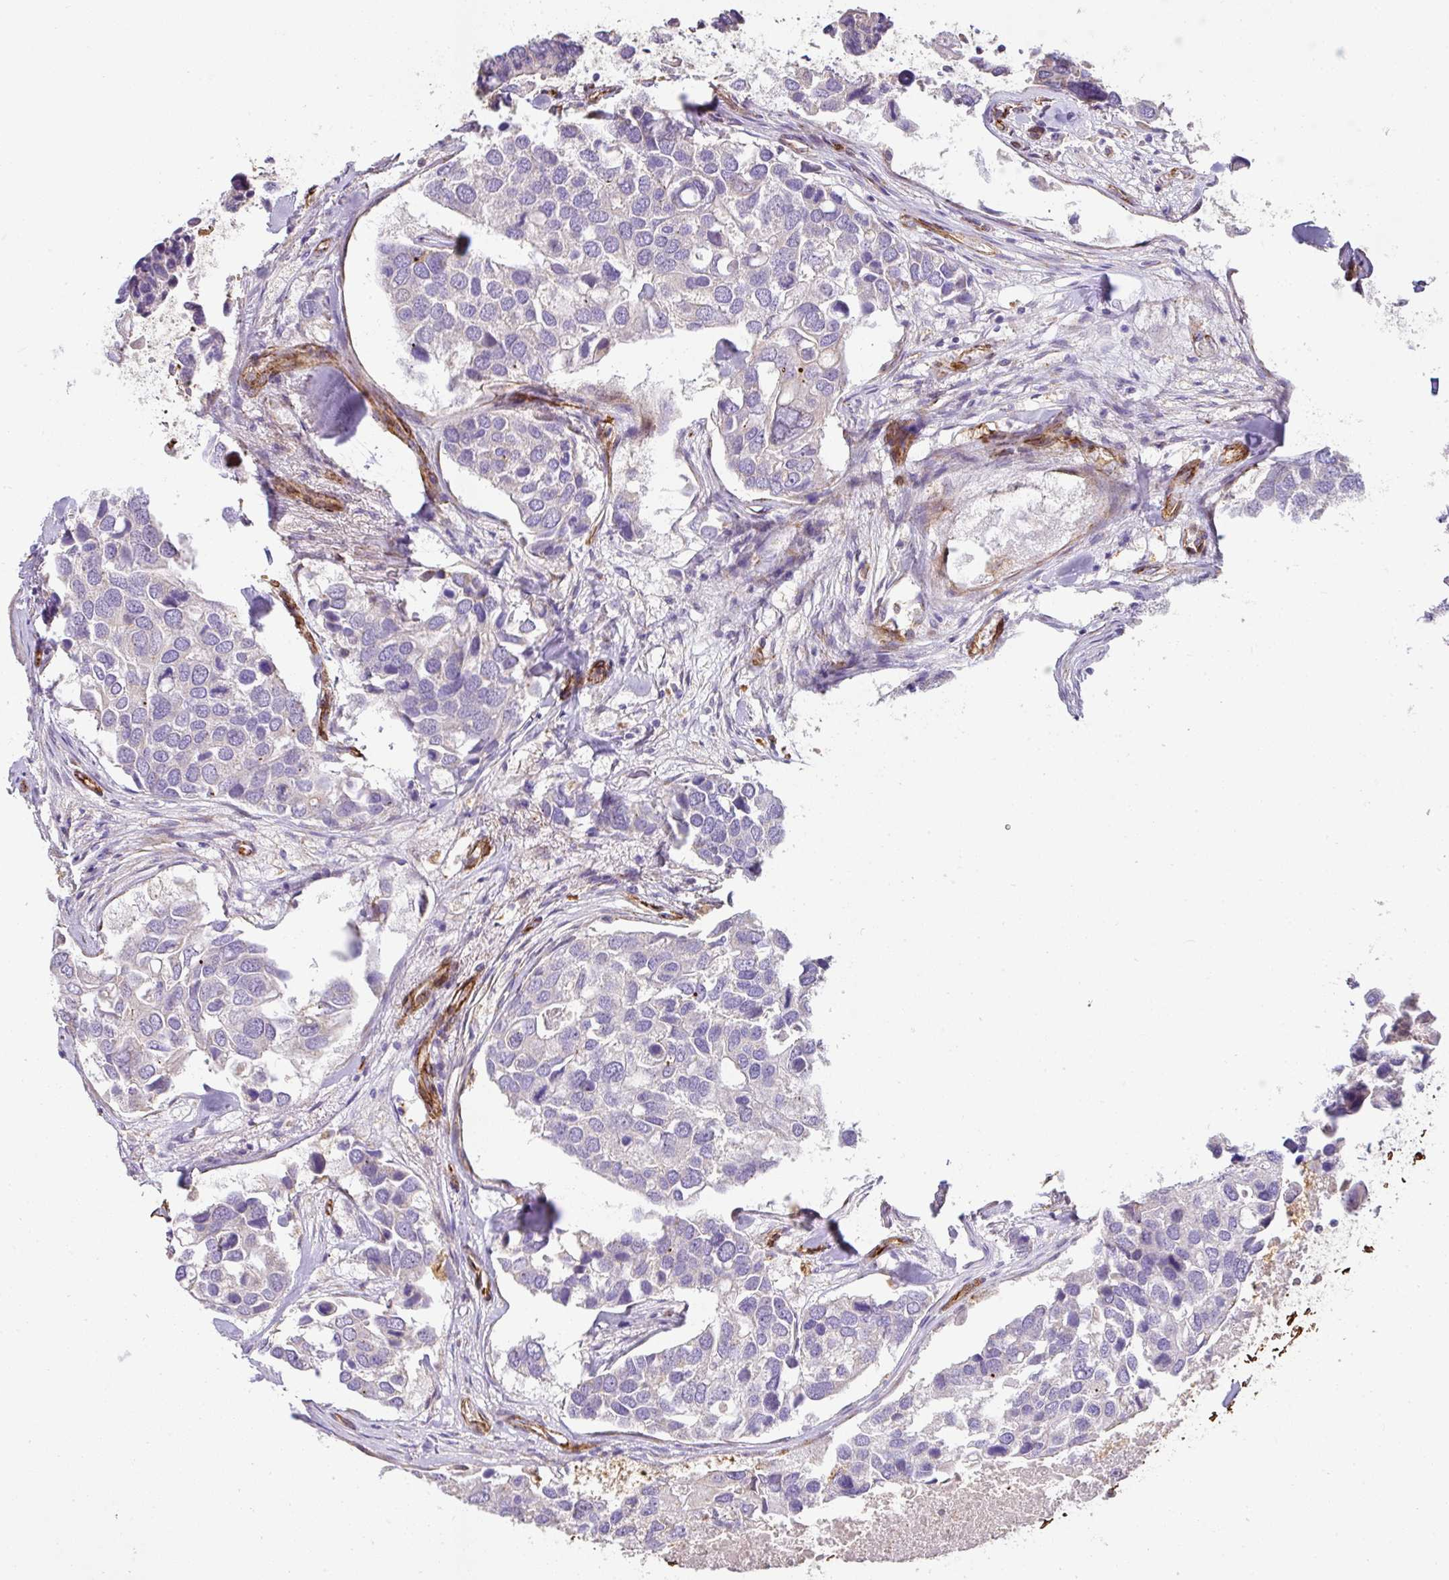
{"staining": {"intensity": "negative", "quantity": "none", "location": "none"}, "tissue": "breast cancer", "cell_type": "Tumor cells", "image_type": "cancer", "snomed": [{"axis": "morphology", "description": "Duct carcinoma"}, {"axis": "topography", "description": "Breast"}], "caption": "Micrograph shows no protein expression in tumor cells of breast cancer (intraductal carcinoma) tissue.", "gene": "SLC25A17", "patient": {"sex": "female", "age": 83}}